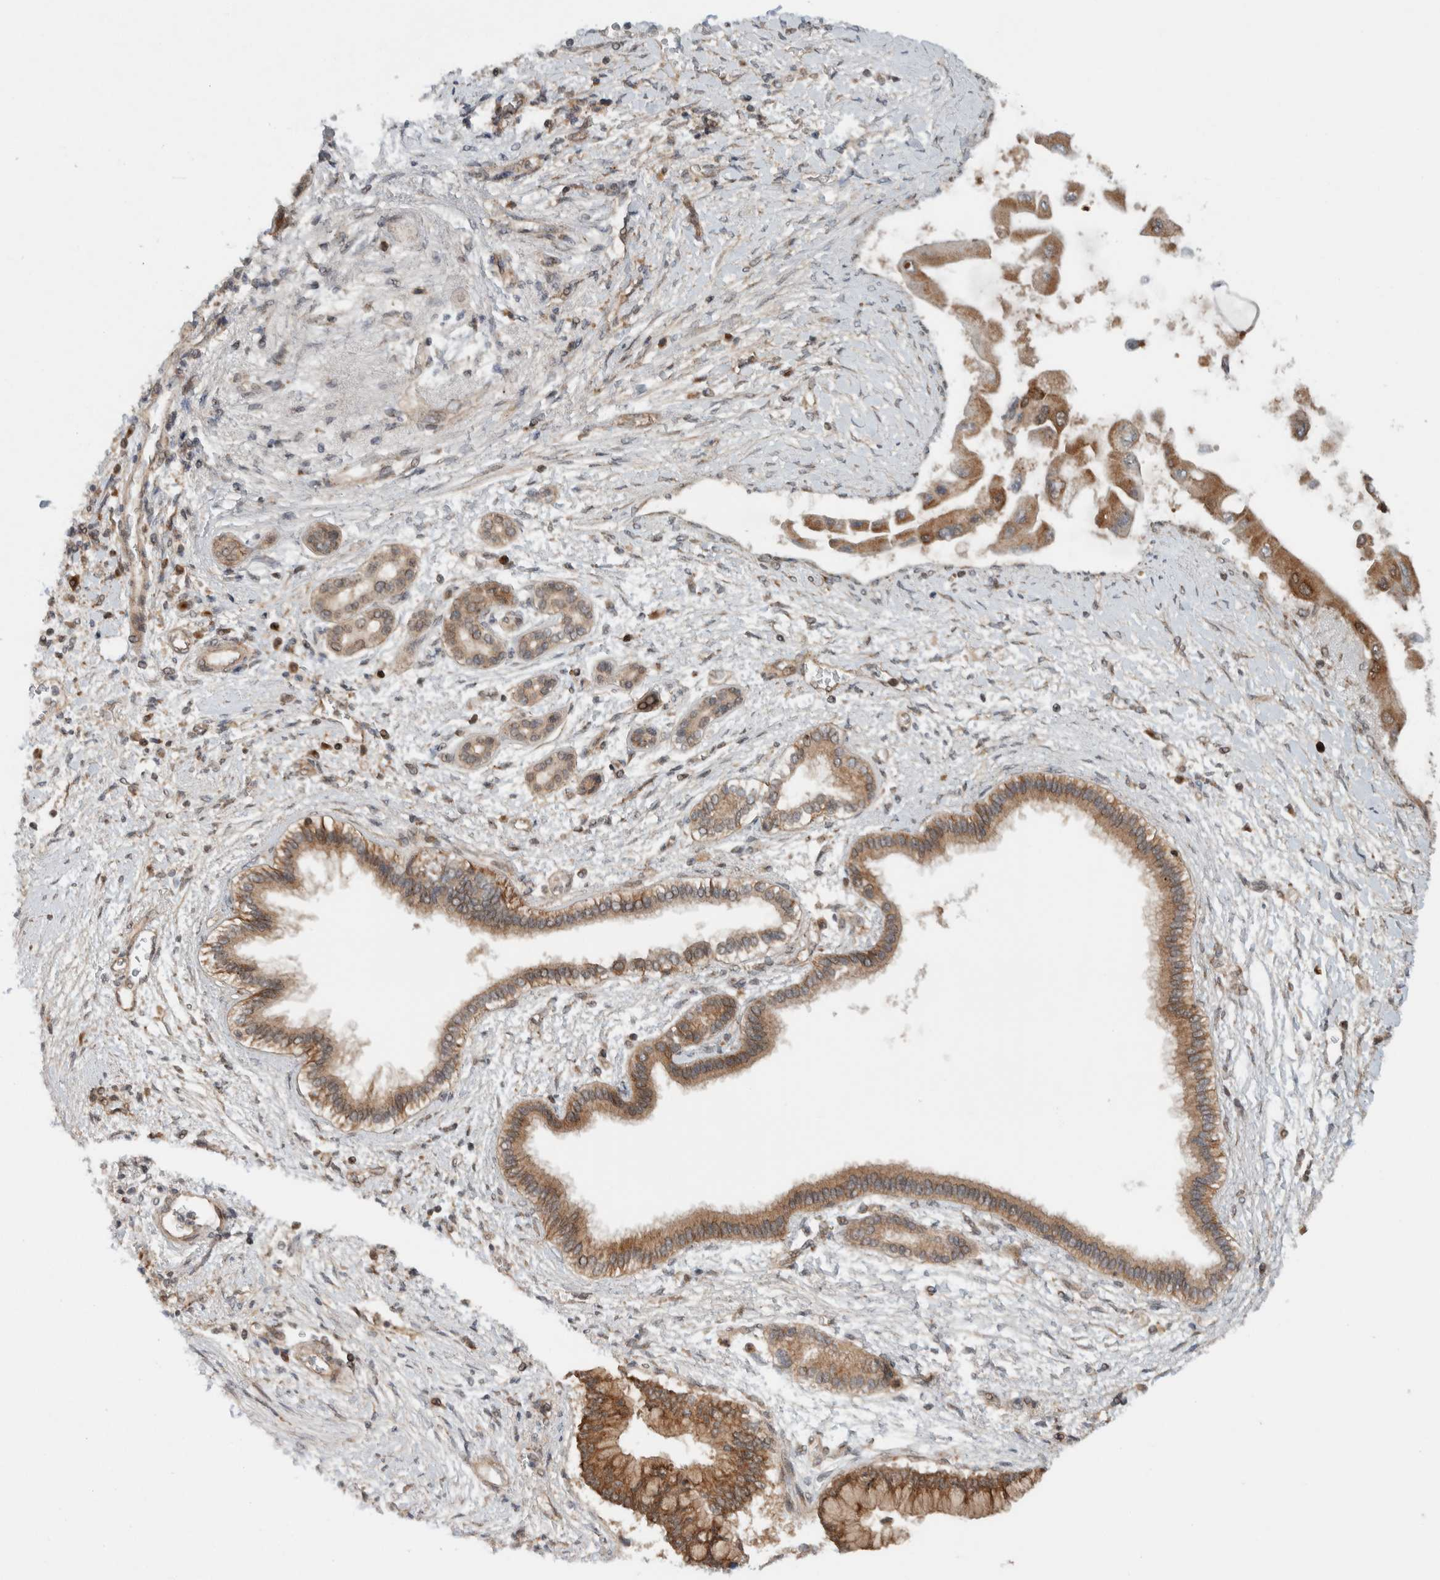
{"staining": {"intensity": "moderate", "quantity": ">75%", "location": "cytoplasmic/membranous"}, "tissue": "liver cancer", "cell_type": "Tumor cells", "image_type": "cancer", "snomed": [{"axis": "morphology", "description": "Cholangiocarcinoma"}, {"axis": "topography", "description": "Liver"}], "caption": "Brown immunohistochemical staining in human liver cancer displays moderate cytoplasmic/membranous staining in about >75% of tumor cells.", "gene": "KLHL6", "patient": {"sex": "male", "age": 50}}